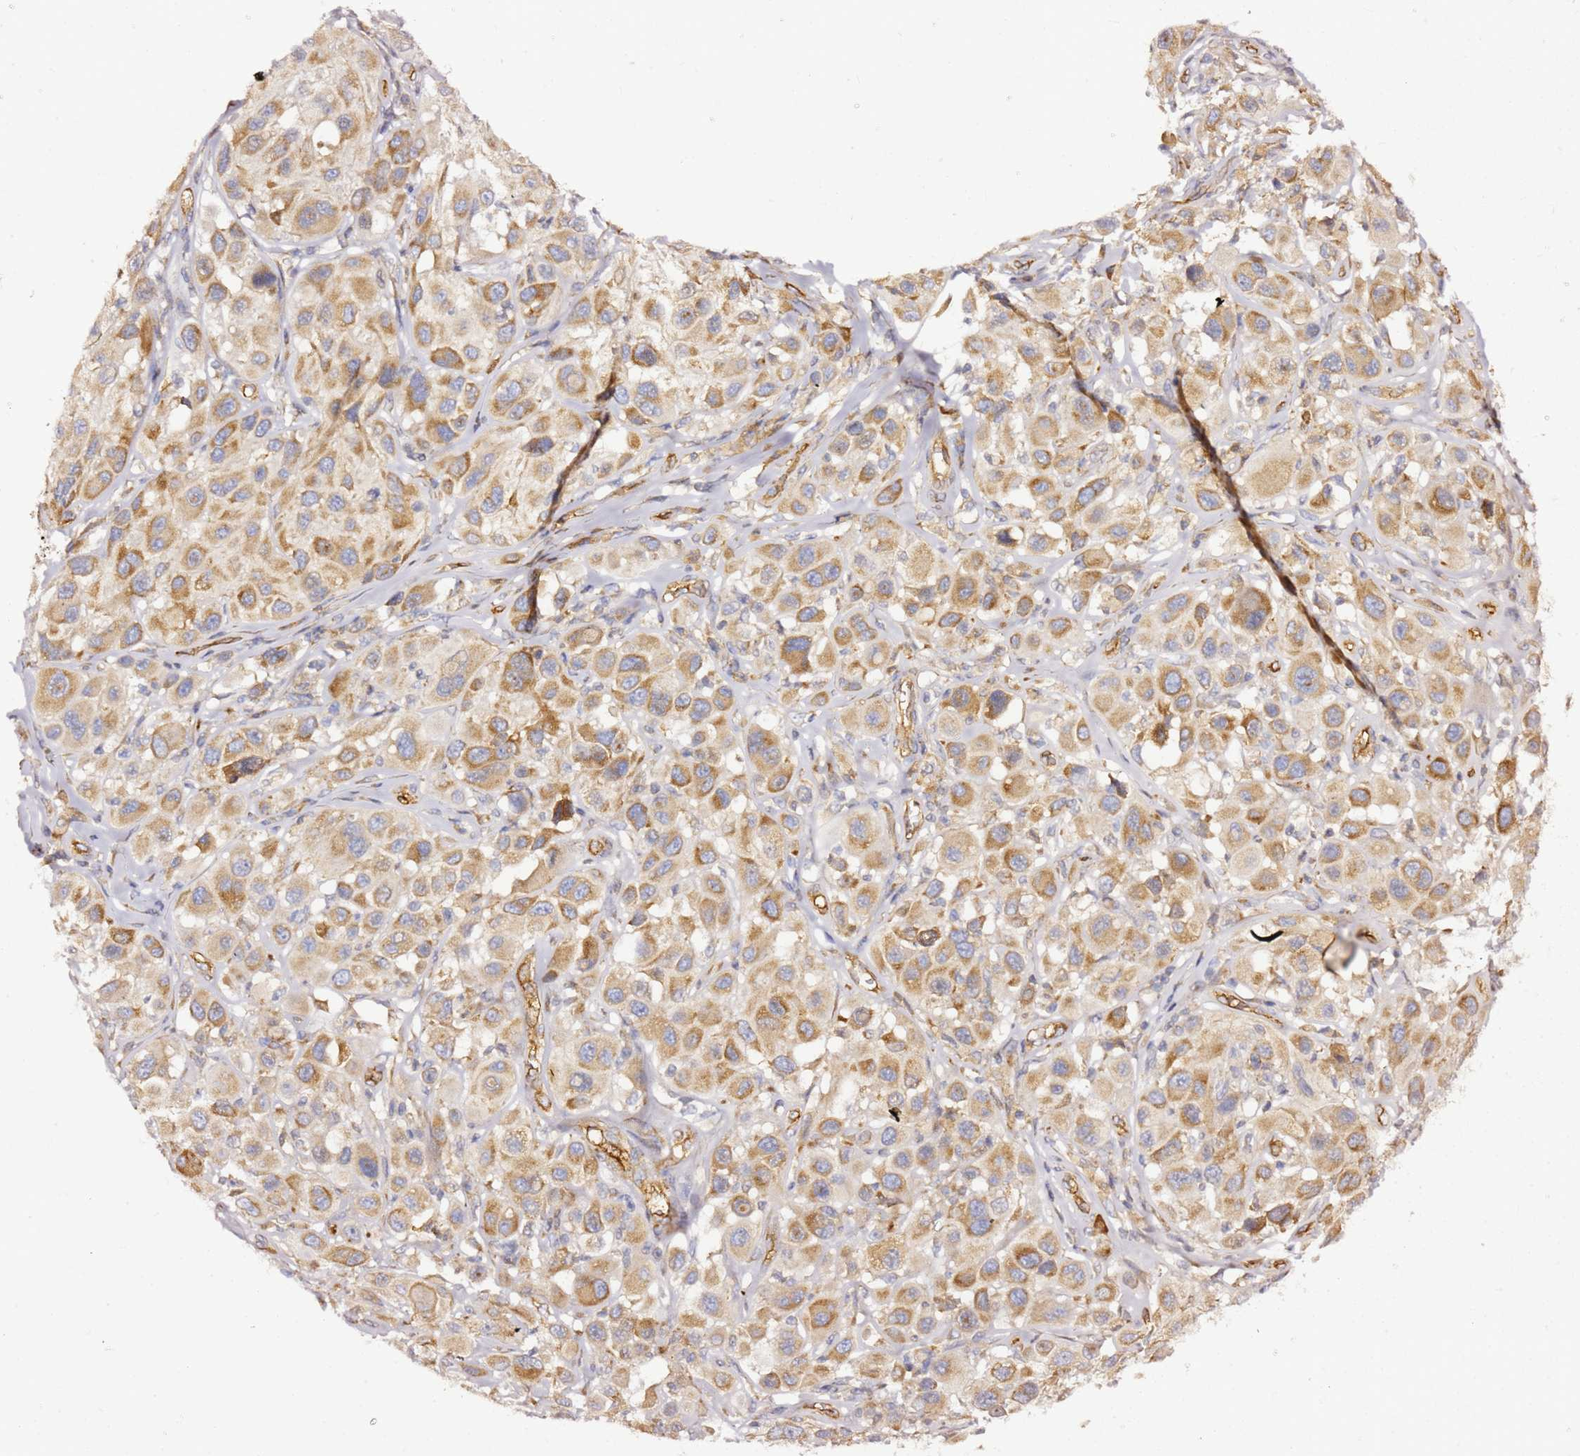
{"staining": {"intensity": "moderate", "quantity": ">75%", "location": "cytoplasmic/membranous"}, "tissue": "melanoma", "cell_type": "Tumor cells", "image_type": "cancer", "snomed": [{"axis": "morphology", "description": "Malignant melanoma, Metastatic site"}, {"axis": "topography", "description": "Skin"}], "caption": "Immunohistochemical staining of melanoma displays medium levels of moderate cytoplasmic/membranous protein expression in approximately >75% of tumor cells. (Brightfield microscopy of DAB IHC at high magnification).", "gene": "KIF7", "patient": {"sex": "male", "age": 41}}